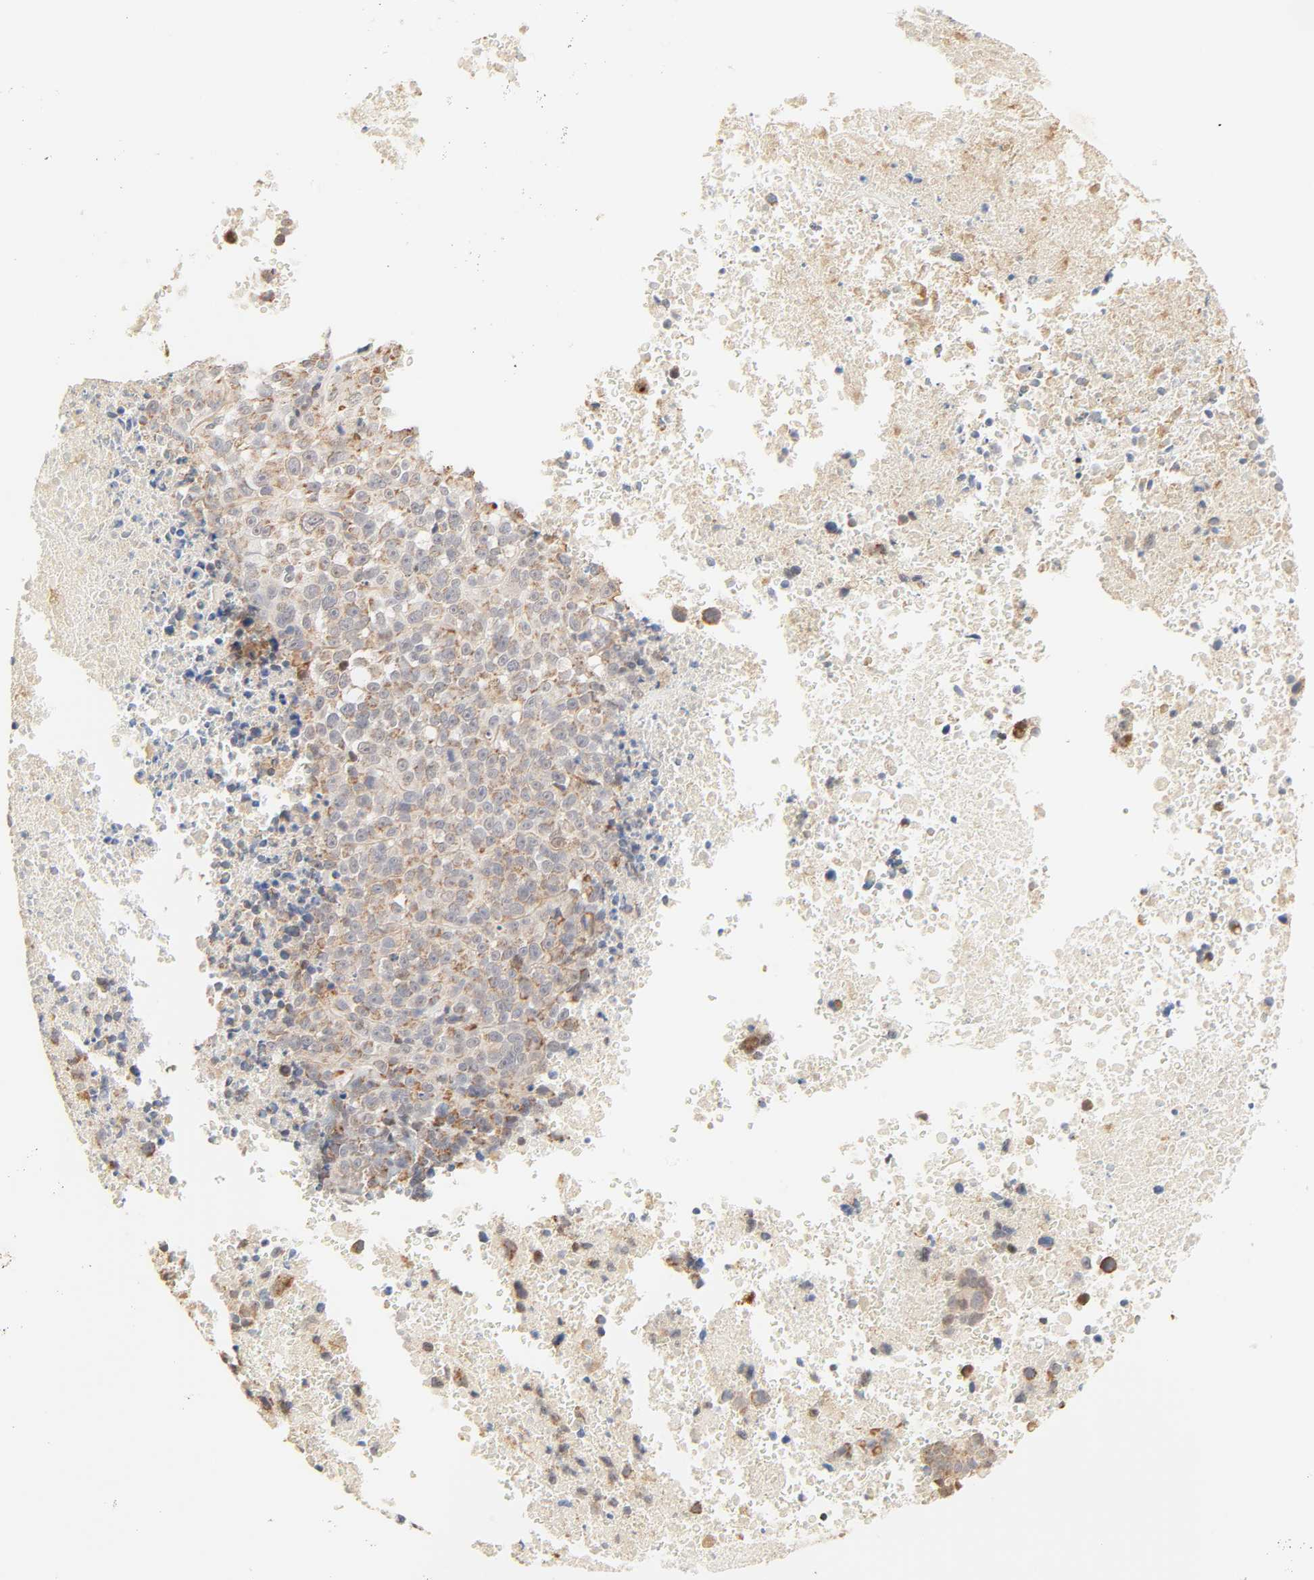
{"staining": {"intensity": "moderate", "quantity": ">75%", "location": "cytoplasmic/membranous"}, "tissue": "melanoma", "cell_type": "Tumor cells", "image_type": "cancer", "snomed": [{"axis": "morphology", "description": "Malignant melanoma, Metastatic site"}, {"axis": "topography", "description": "Cerebral cortex"}], "caption": "IHC (DAB) staining of melanoma shows moderate cytoplasmic/membranous protein positivity in about >75% of tumor cells.", "gene": "ZMAT5", "patient": {"sex": "female", "age": 52}}